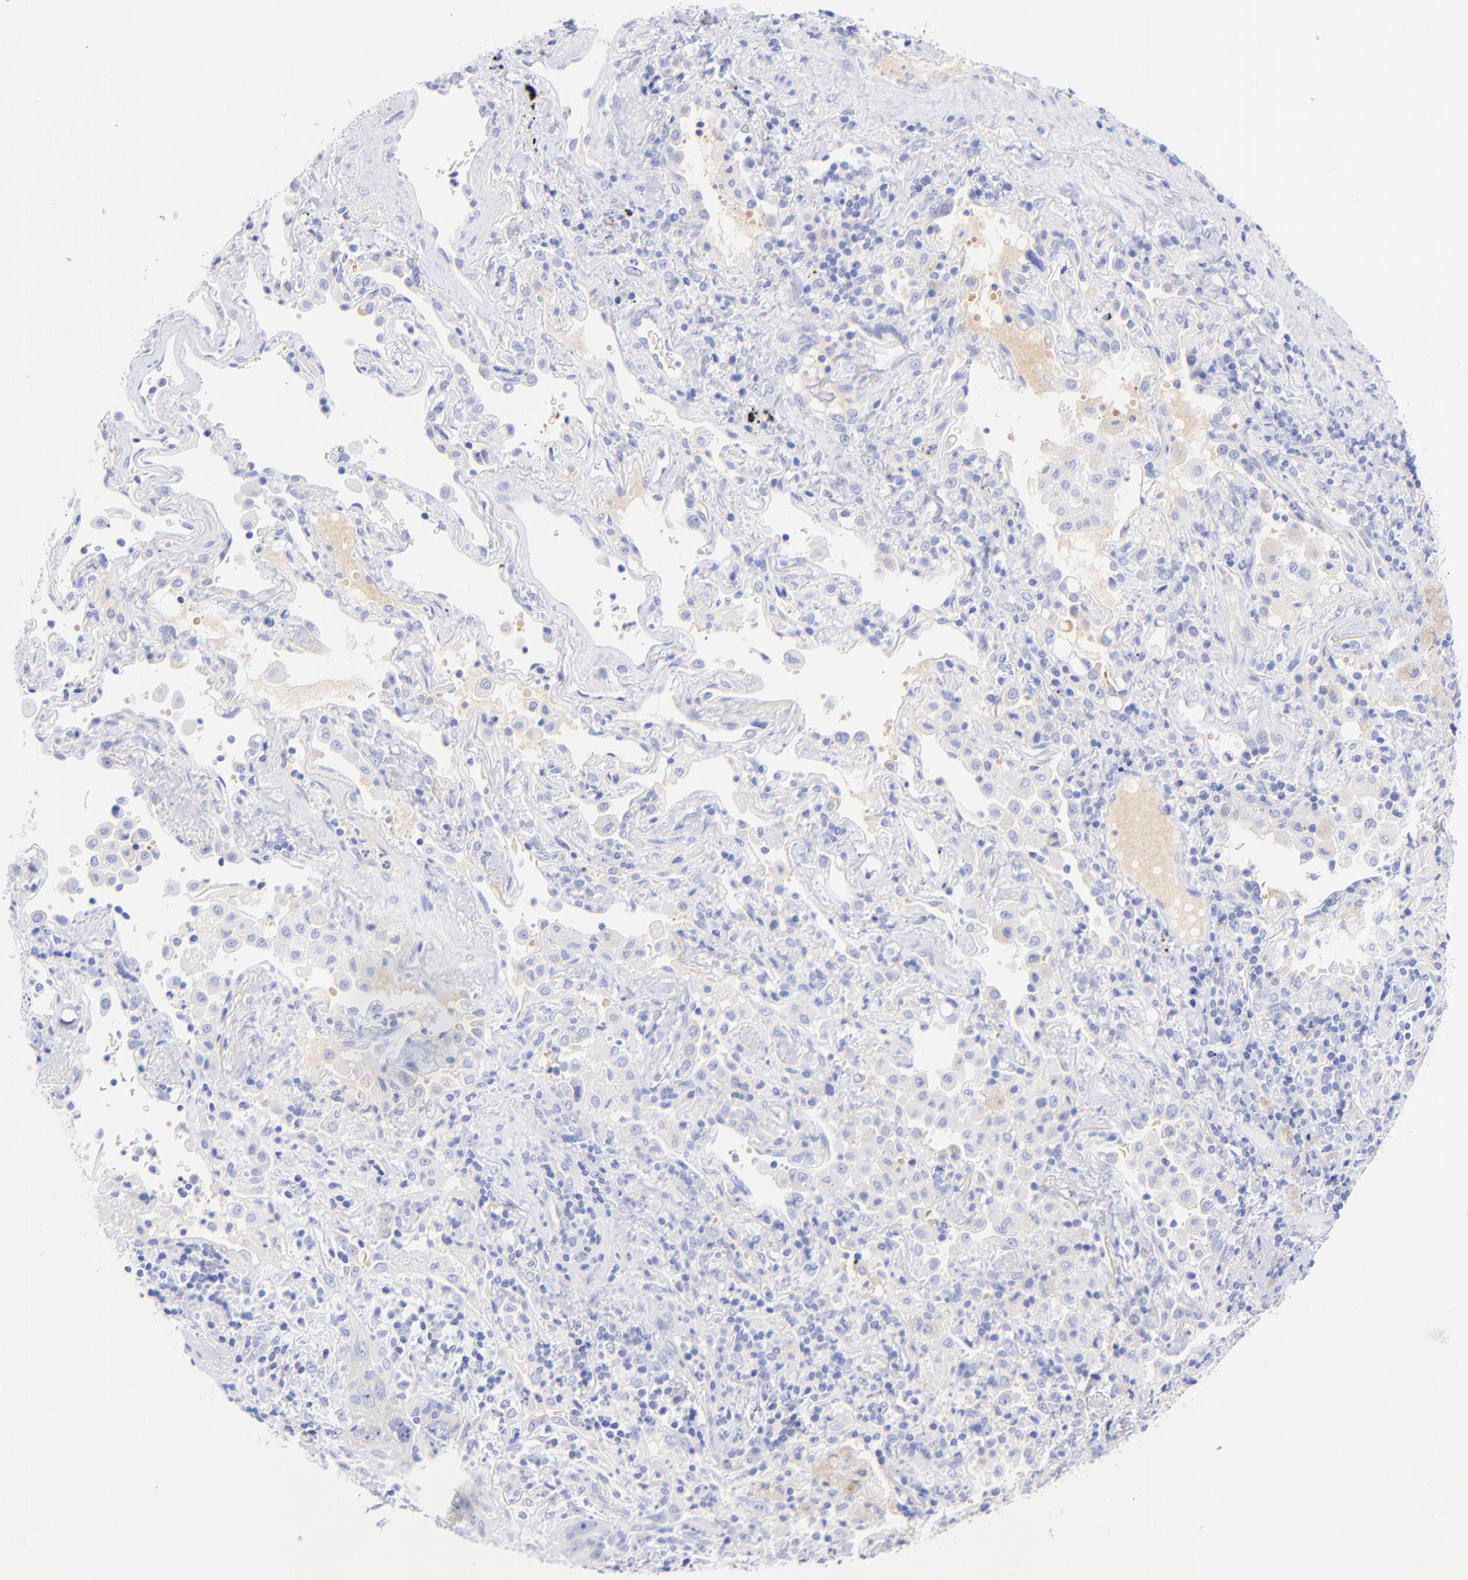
{"staining": {"intensity": "negative", "quantity": "none", "location": "none"}, "tissue": "lung cancer", "cell_type": "Tumor cells", "image_type": "cancer", "snomed": [{"axis": "morphology", "description": "Squamous cell carcinoma, NOS"}, {"axis": "topography", "description": "Lung"}], "caption": "This is a image of IHC staining of squamous cell carcinoma (lung), which shows no staining in tumor cells. The staining is performed using DAB (3,3'-diaminobenzidine) brown chromogen with nuclei counter-stained in using hematoxylin.", "gene": "GPHN", "patient": {"sex": "female", "age": 67}}